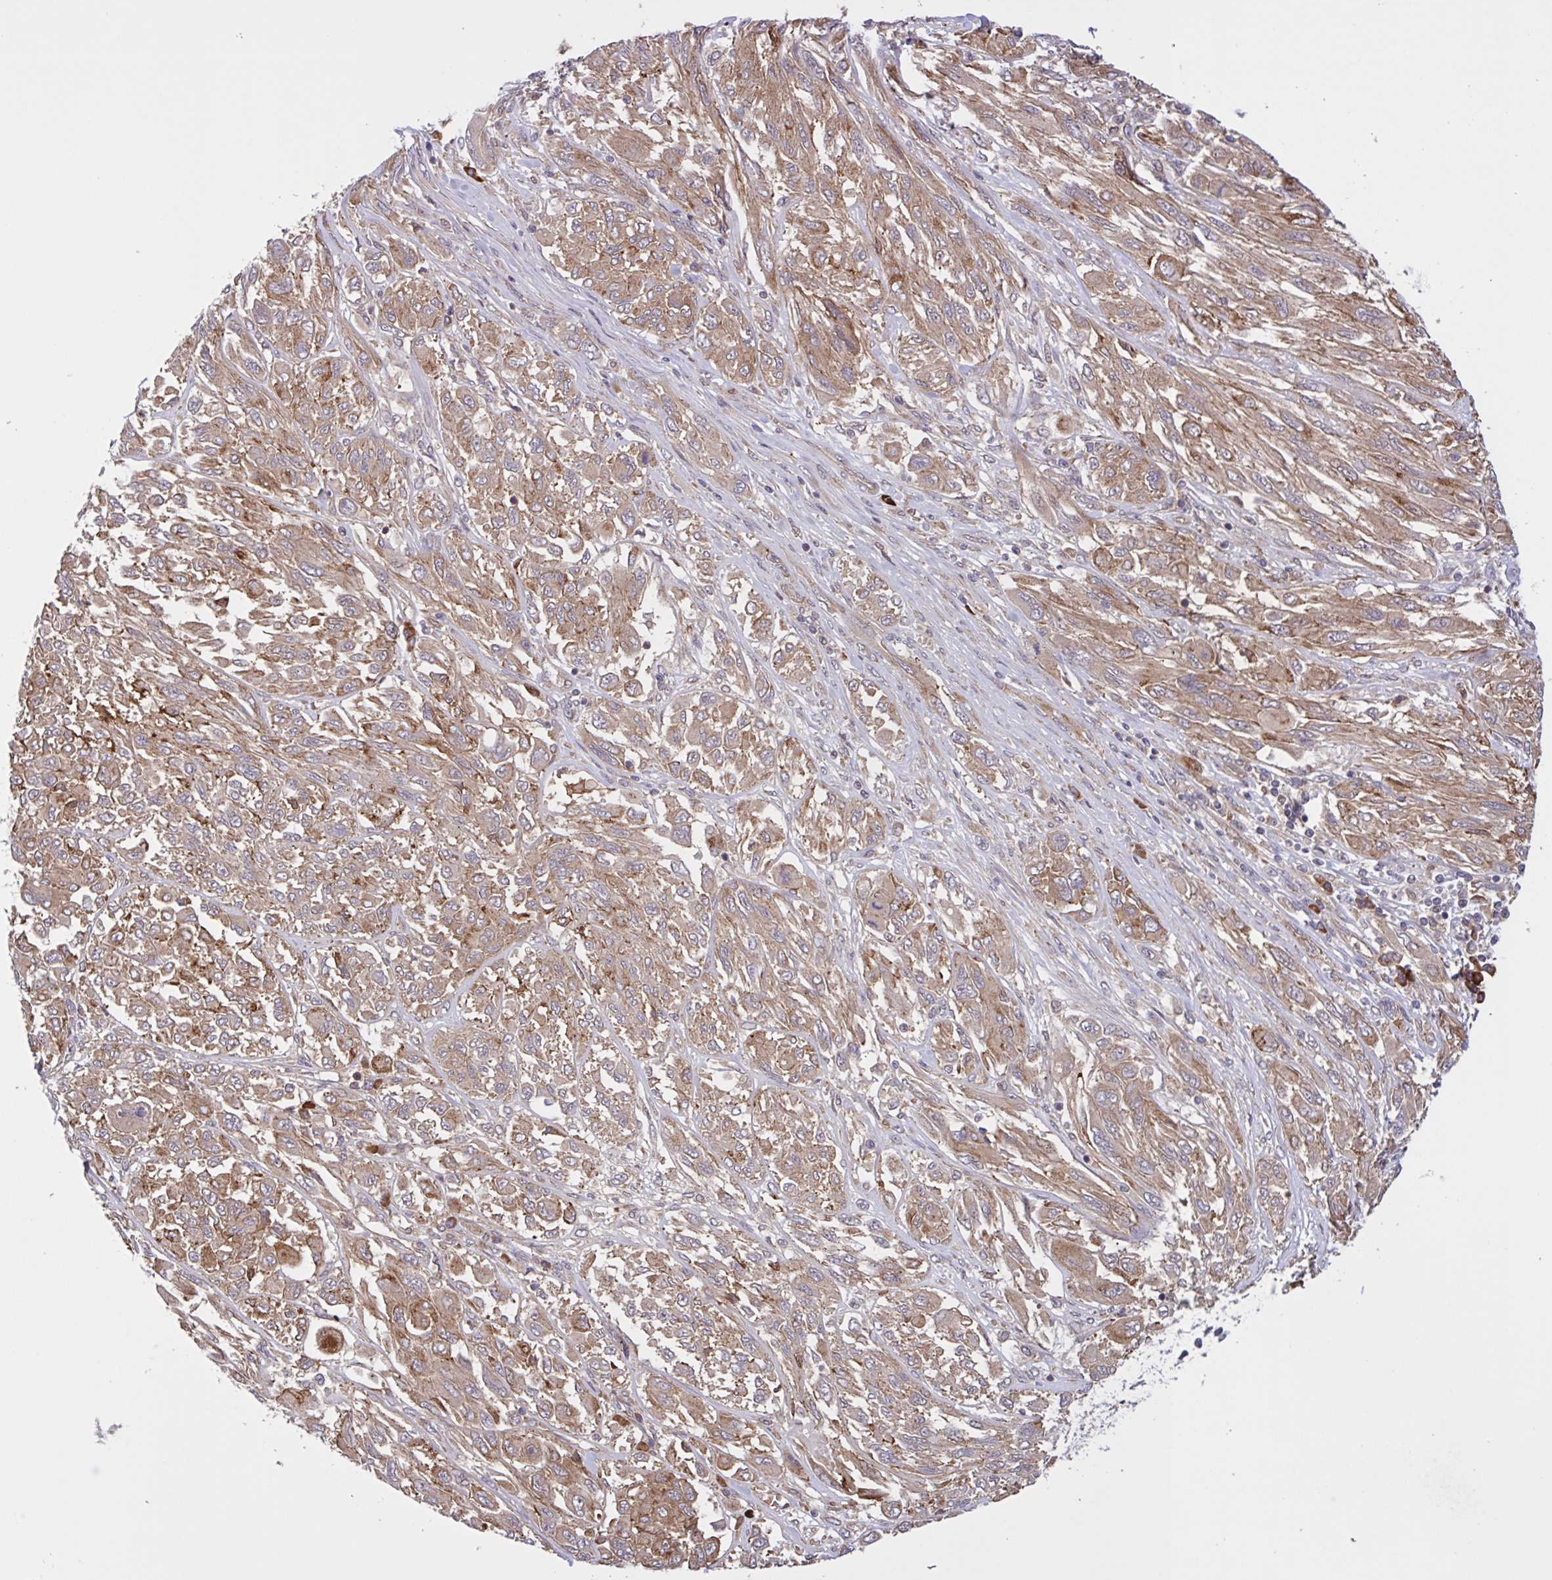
{"staining": {"intensity": "moderate", "quantity": ">75%", "location": "cytoplasmic/membranous"}, "tissue": "melanoma", "cell_type": "Tumor cells", "image_type": "cancer", "snomed": [{"axis": "morphology", "description": "Malignant melanoma, NOS"}, {"axis": "topography", "description": "Skin"}], "caption": "Protein expression analysis of malignant melanoma reveals moderate cytoplasmic/membranous positivity in about >75% of tumor cells.", "gene": "INTS10", "patient": {"sex": "female", "age": 91}}